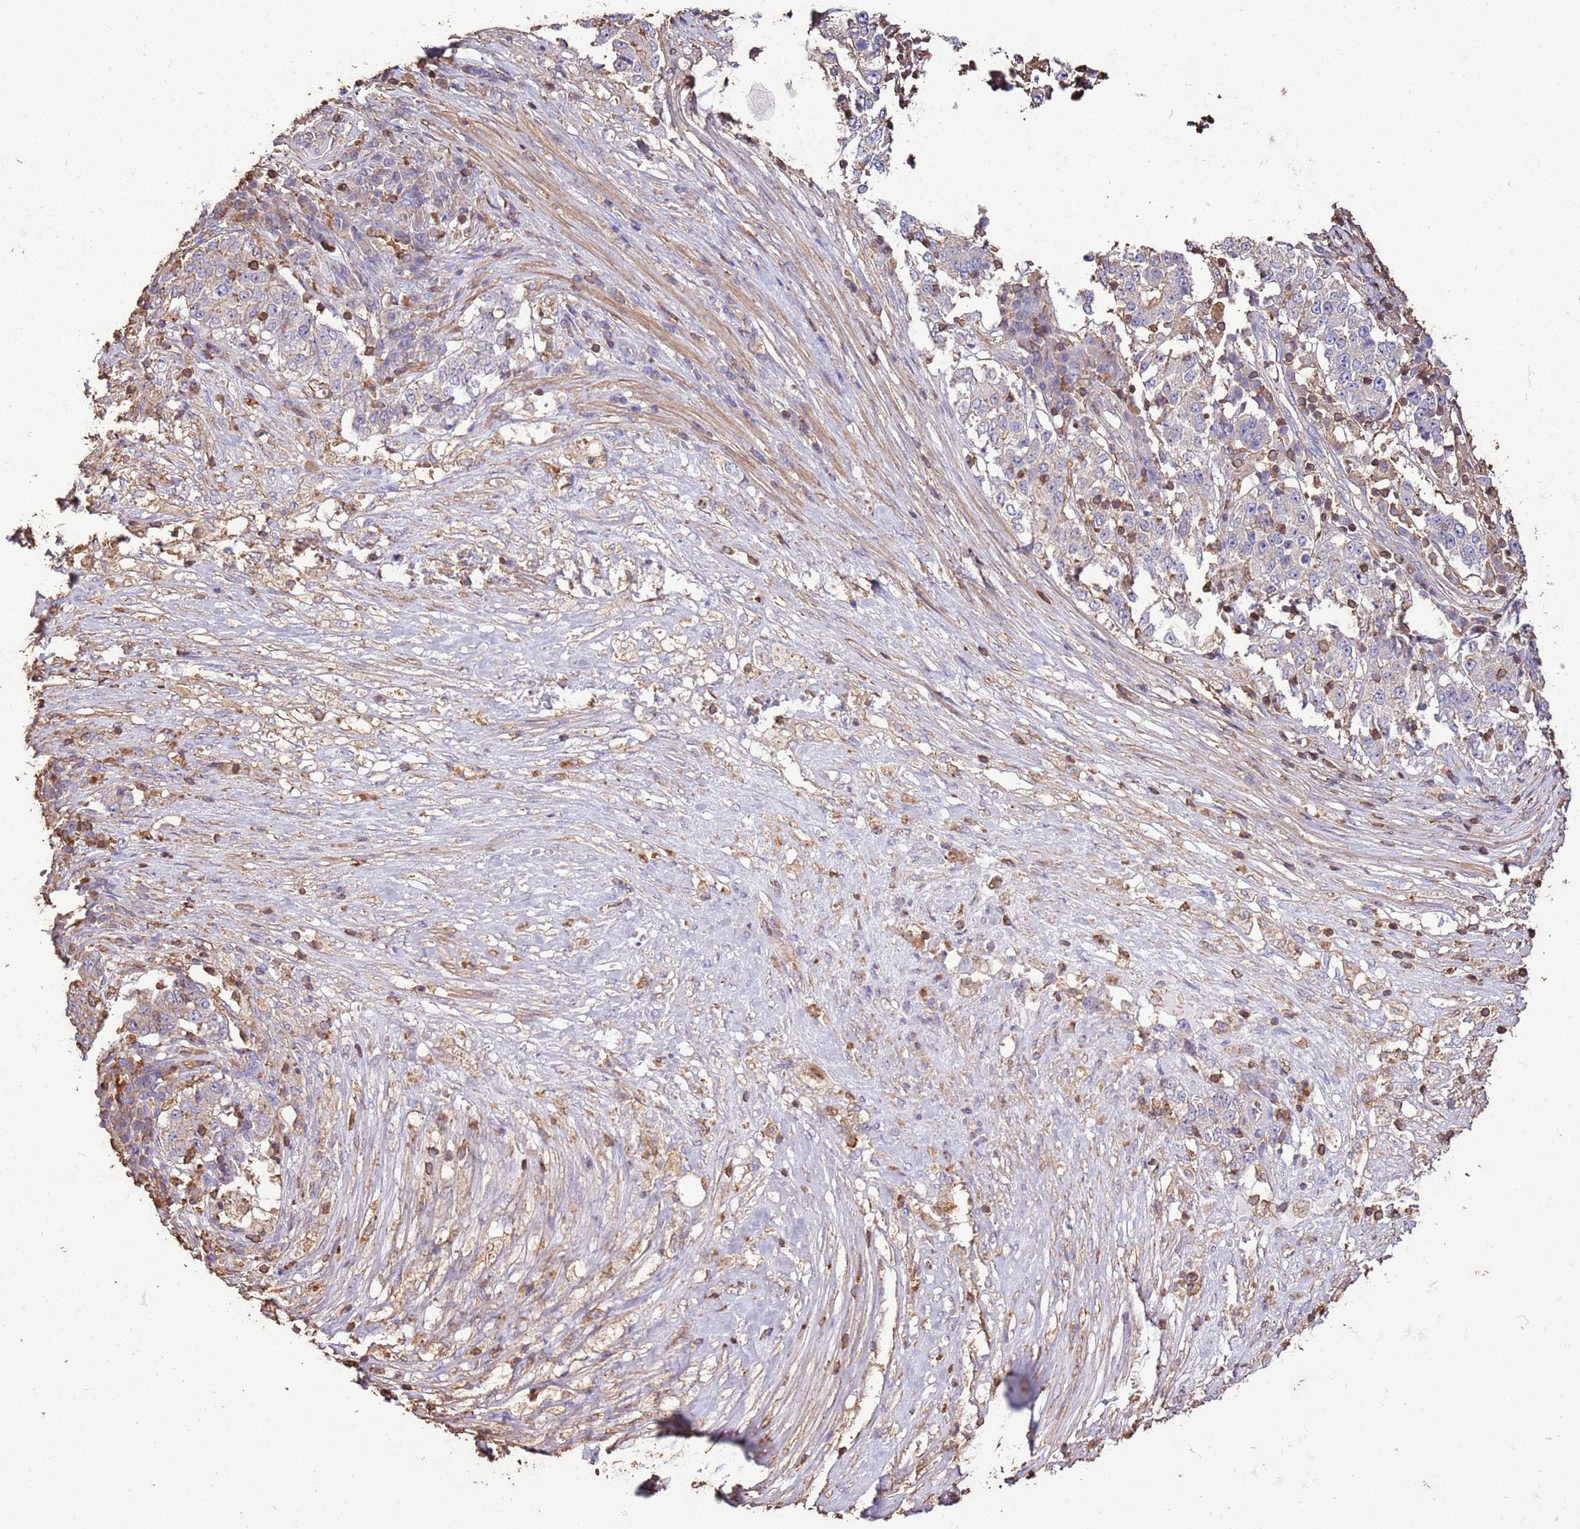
{"staining": {"intensity": "negative", "quantity": "none", "location": "none"}, "tissue": "stomach cancer", "cell_type": "Tumor cells", "image_type": "cancer", "snomed": [{"axis": "morphology", "description": "Adenocarcinoma, NOS"}, {"axis": "topography", "description": "Stomach"}], "caption": "Immunohistochemistry micrograph of neoplastic tissue: stomach adenocarcinoma stained with DAB (3,3'-diaminobenzidine) exhibits no significant protein expression in tumor cells. Brightfield microscopy of immunohistochemistry (IHC) stained with DAB (brown) and hematoxylin (blue), captured at high magnification.", "gene": "ARL10", "patient": {"sex": "male", "age": 59}}